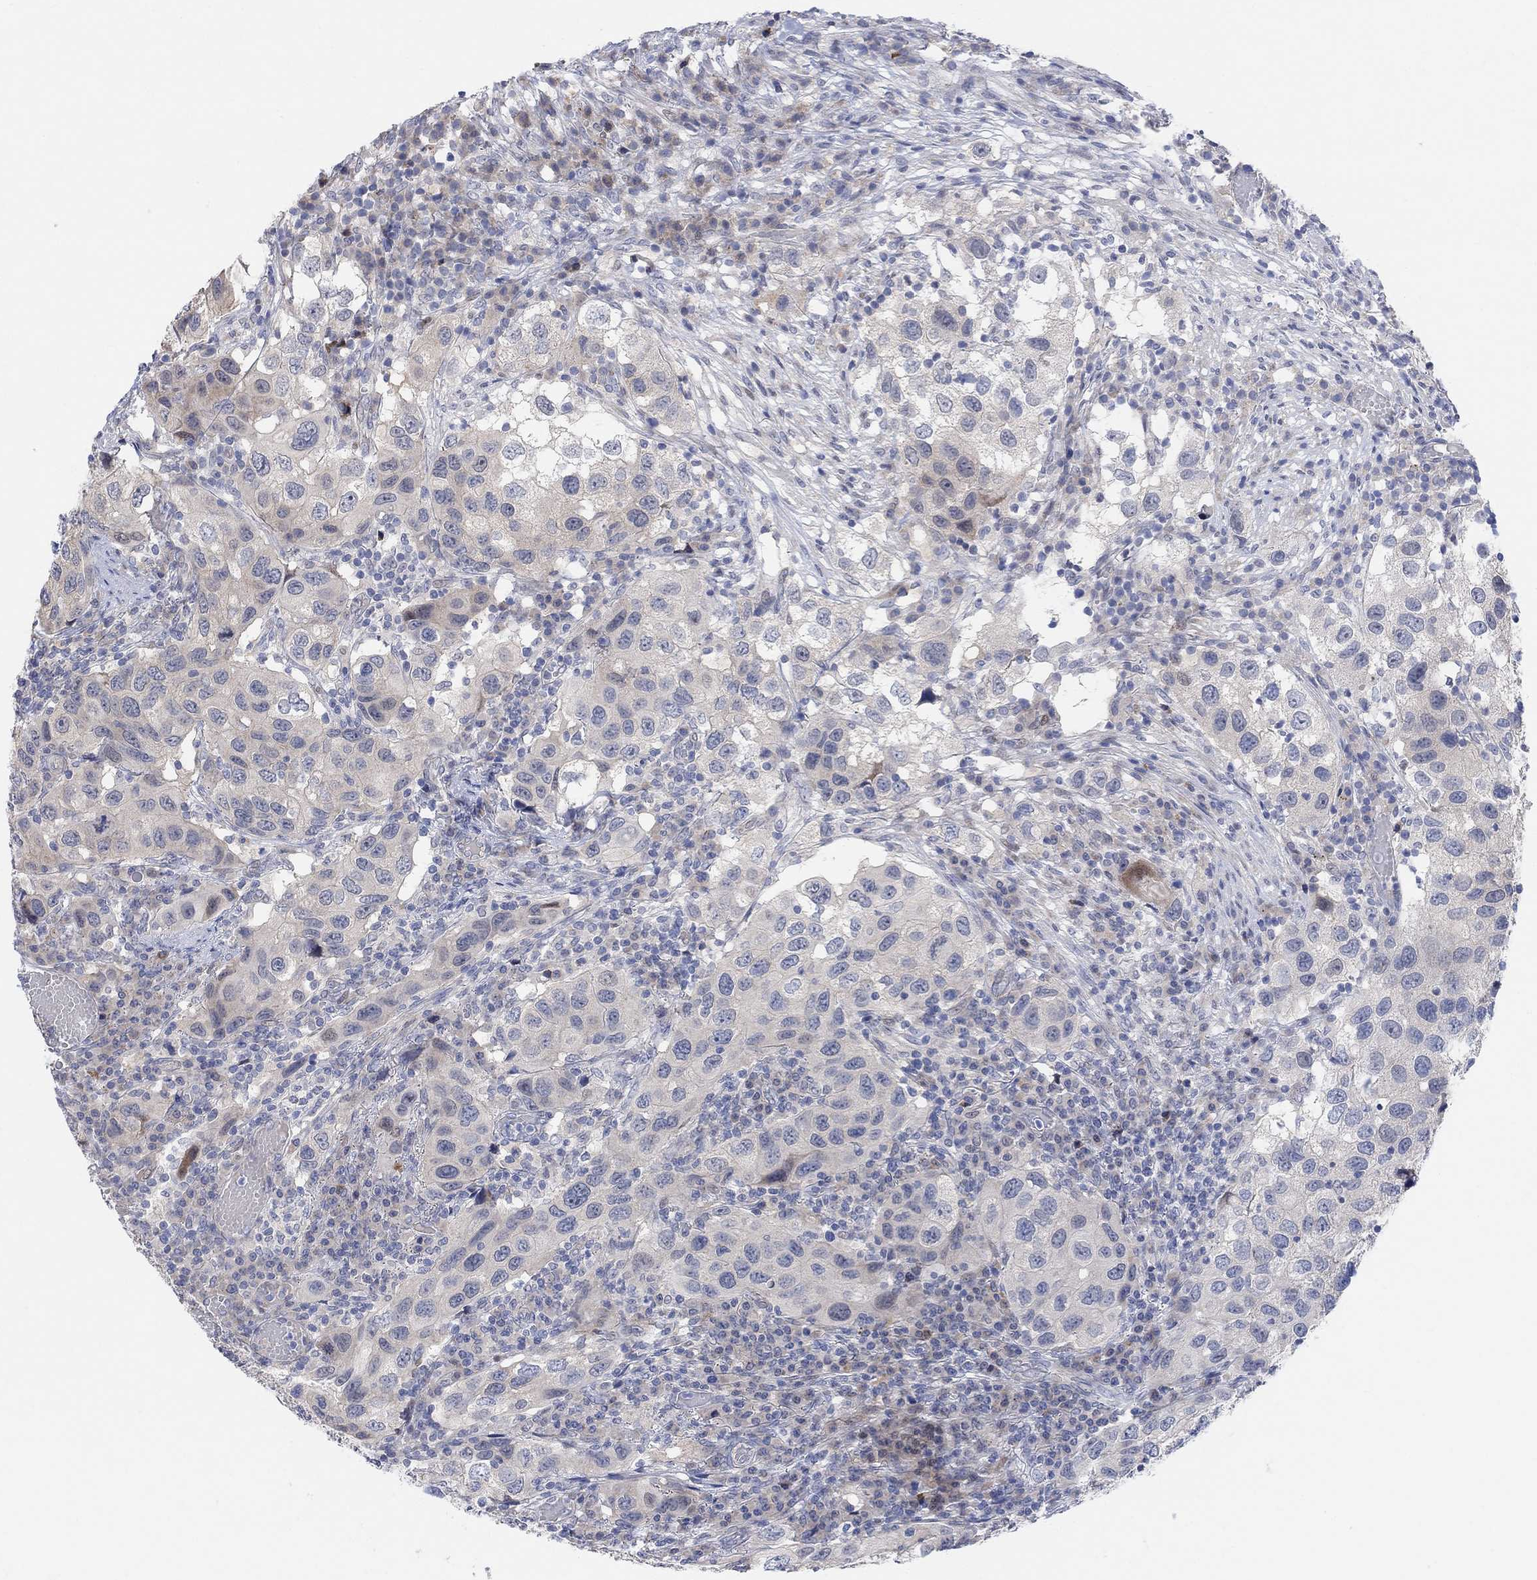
{"staining": {"intensity": "negative", "quantity": "none", "location": "none"}, "tissue": "urothelial cancer", "cell_type": "Tumor cells", "image_type": "cancer", "snomed": [{"axis": "morphology", "description": "Urothelial carcinoma, High grade"}, {"axis": "topography", "description": "Urinary bladder"}], "caption": "A high-resolution histopathology image shows immunohistochemistry (IHC) staining of urothelial cancer, which reveals no significant expression in tumor cells.", "gene": "CNTF", "patient": {"sex": "male", "age": 79}}